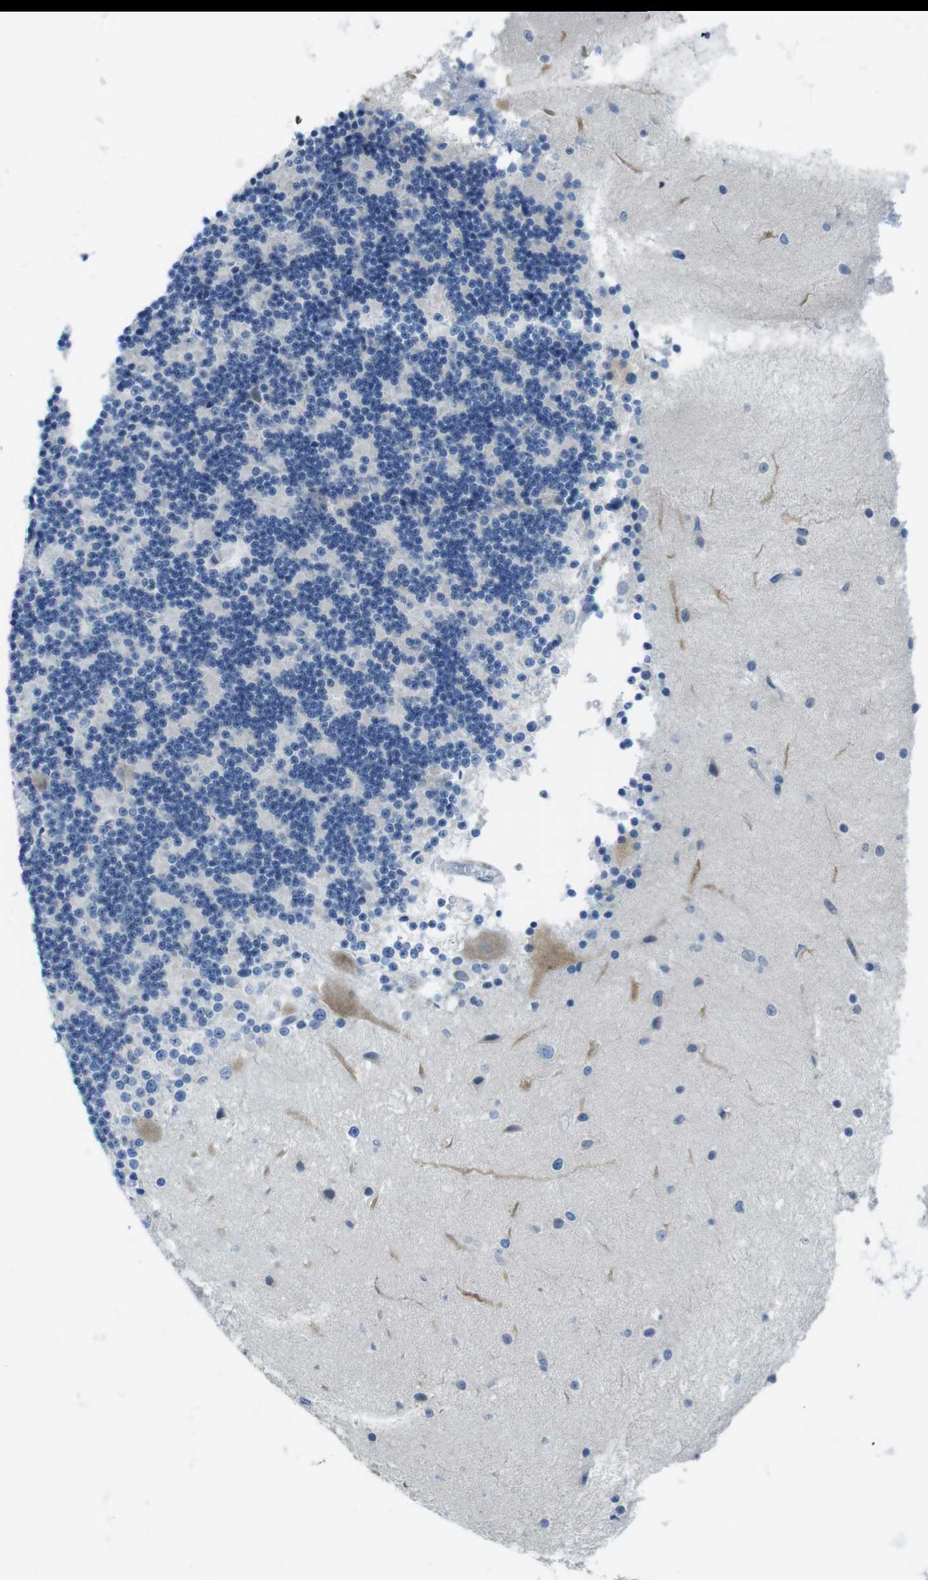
{"staining": {"intensity": "negative", "quantity": "none", "location": "none"}, "tissue": "cerebellum", "cell_type": "Cells in granular layer", "image_type": "normal", "snomed": [{"axis": "morphology", "description": "Normal tissue, NOS"}, {"axis": "topography", "description": "Cerebellum"}], "caption": "A high-resolution histopathology image shows immunohistochemistry staining of normal cerebellum, which exhibits no significant expression in cells in granular layer. (DAB (3,3'-diaminobenzidine) IHC with hematoxylin counter stain).", "gene": "CLPTM1L", "patient": {"sex": "female", "age": 54}}